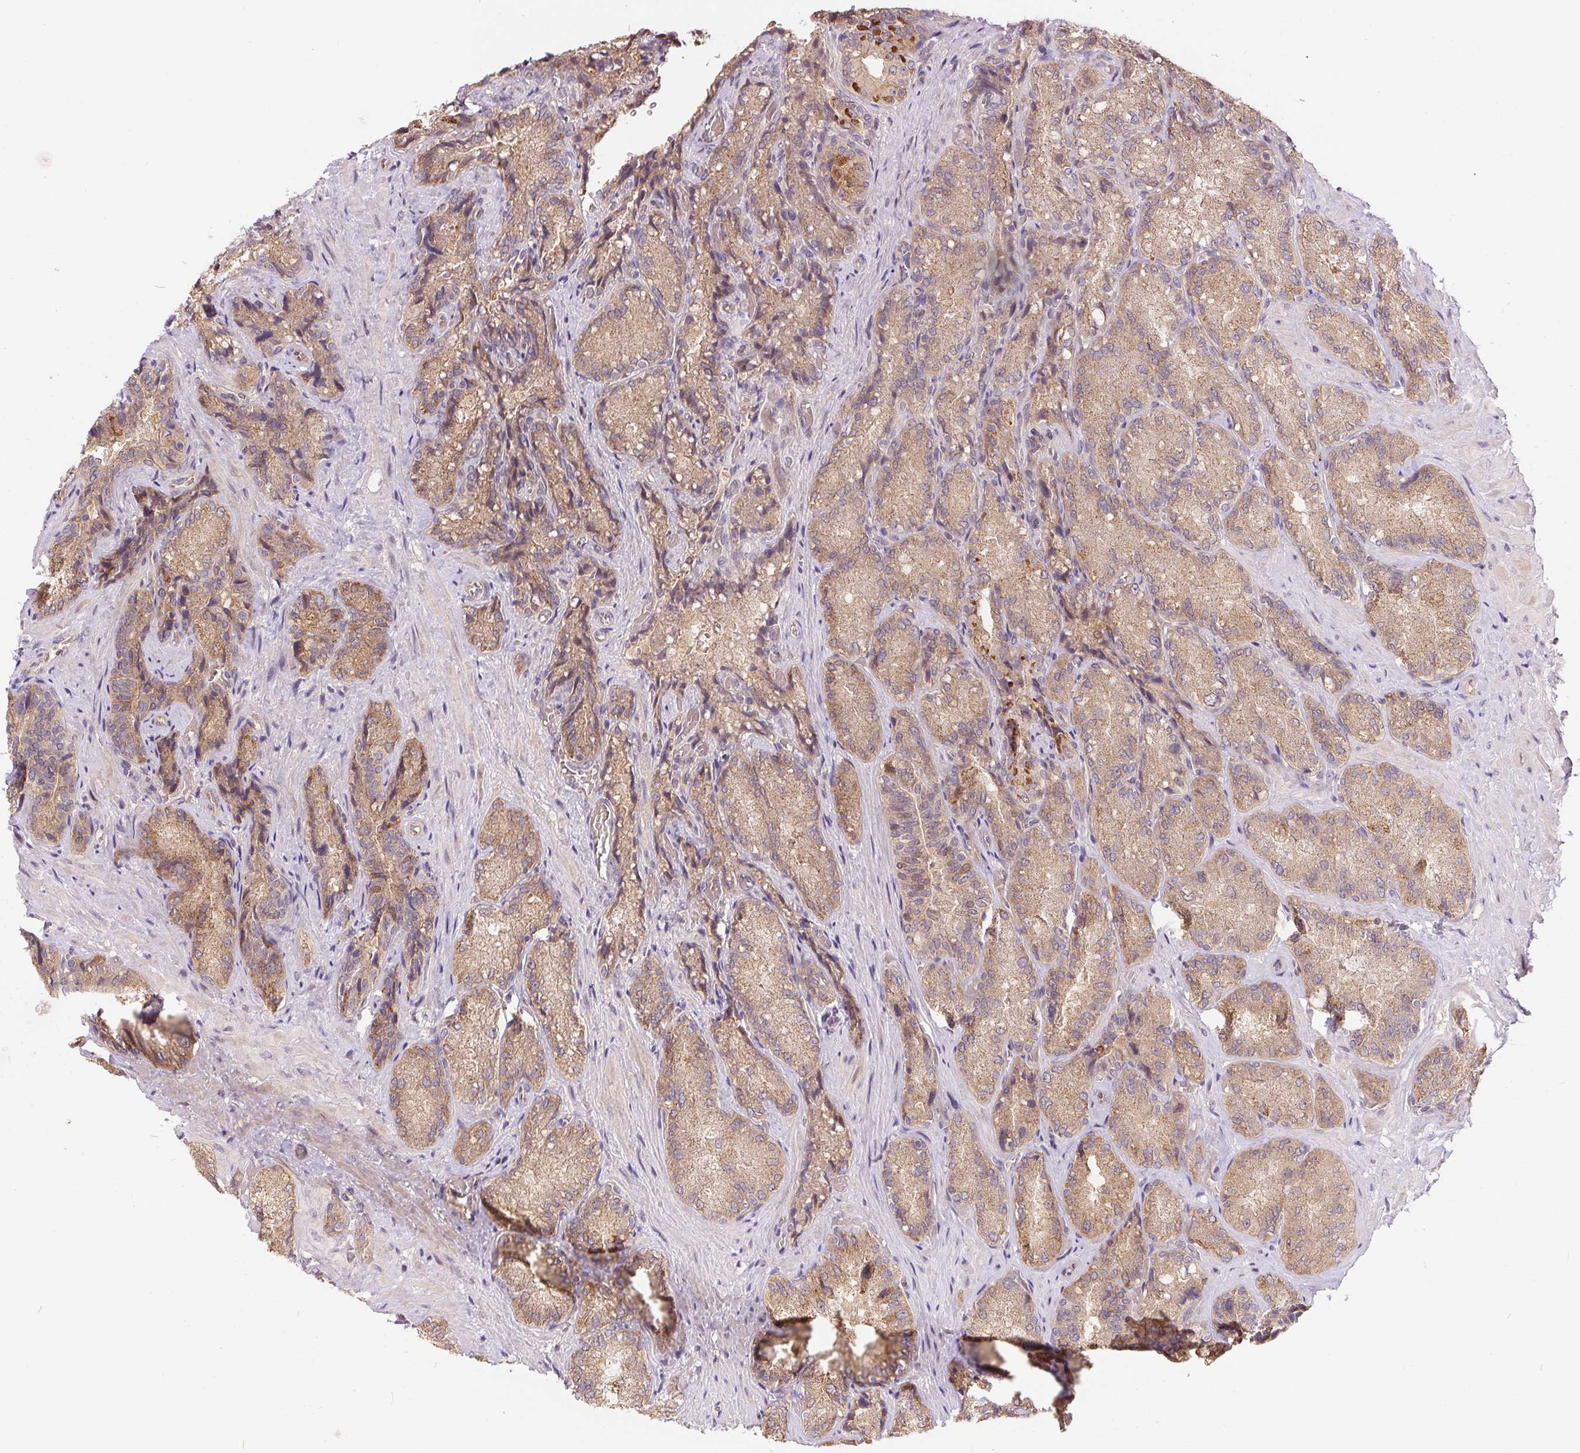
{"staining": {"intensity": "weak", "quantity": ">75%", "location": "cytoplasmic/membranous"}, "tissue": "seminal vesicle", "cell_type": "Glandular cells", "image_type": "normal", "snomed": [{"axis": "morphology", "description": "Normal tissue, NOS"}, {"axis": "topography", "description": "Seminal veicle"}], "caption": "Seminal vesicle stained with DAB (3,3'-diaminobenzidine) IHC reveals low levels of weak cytoplasmic/membranous staining in approximately >75% of glandular cells.", "gene": "NUDT16", "patient": {"sex": "male", "age": 57}}